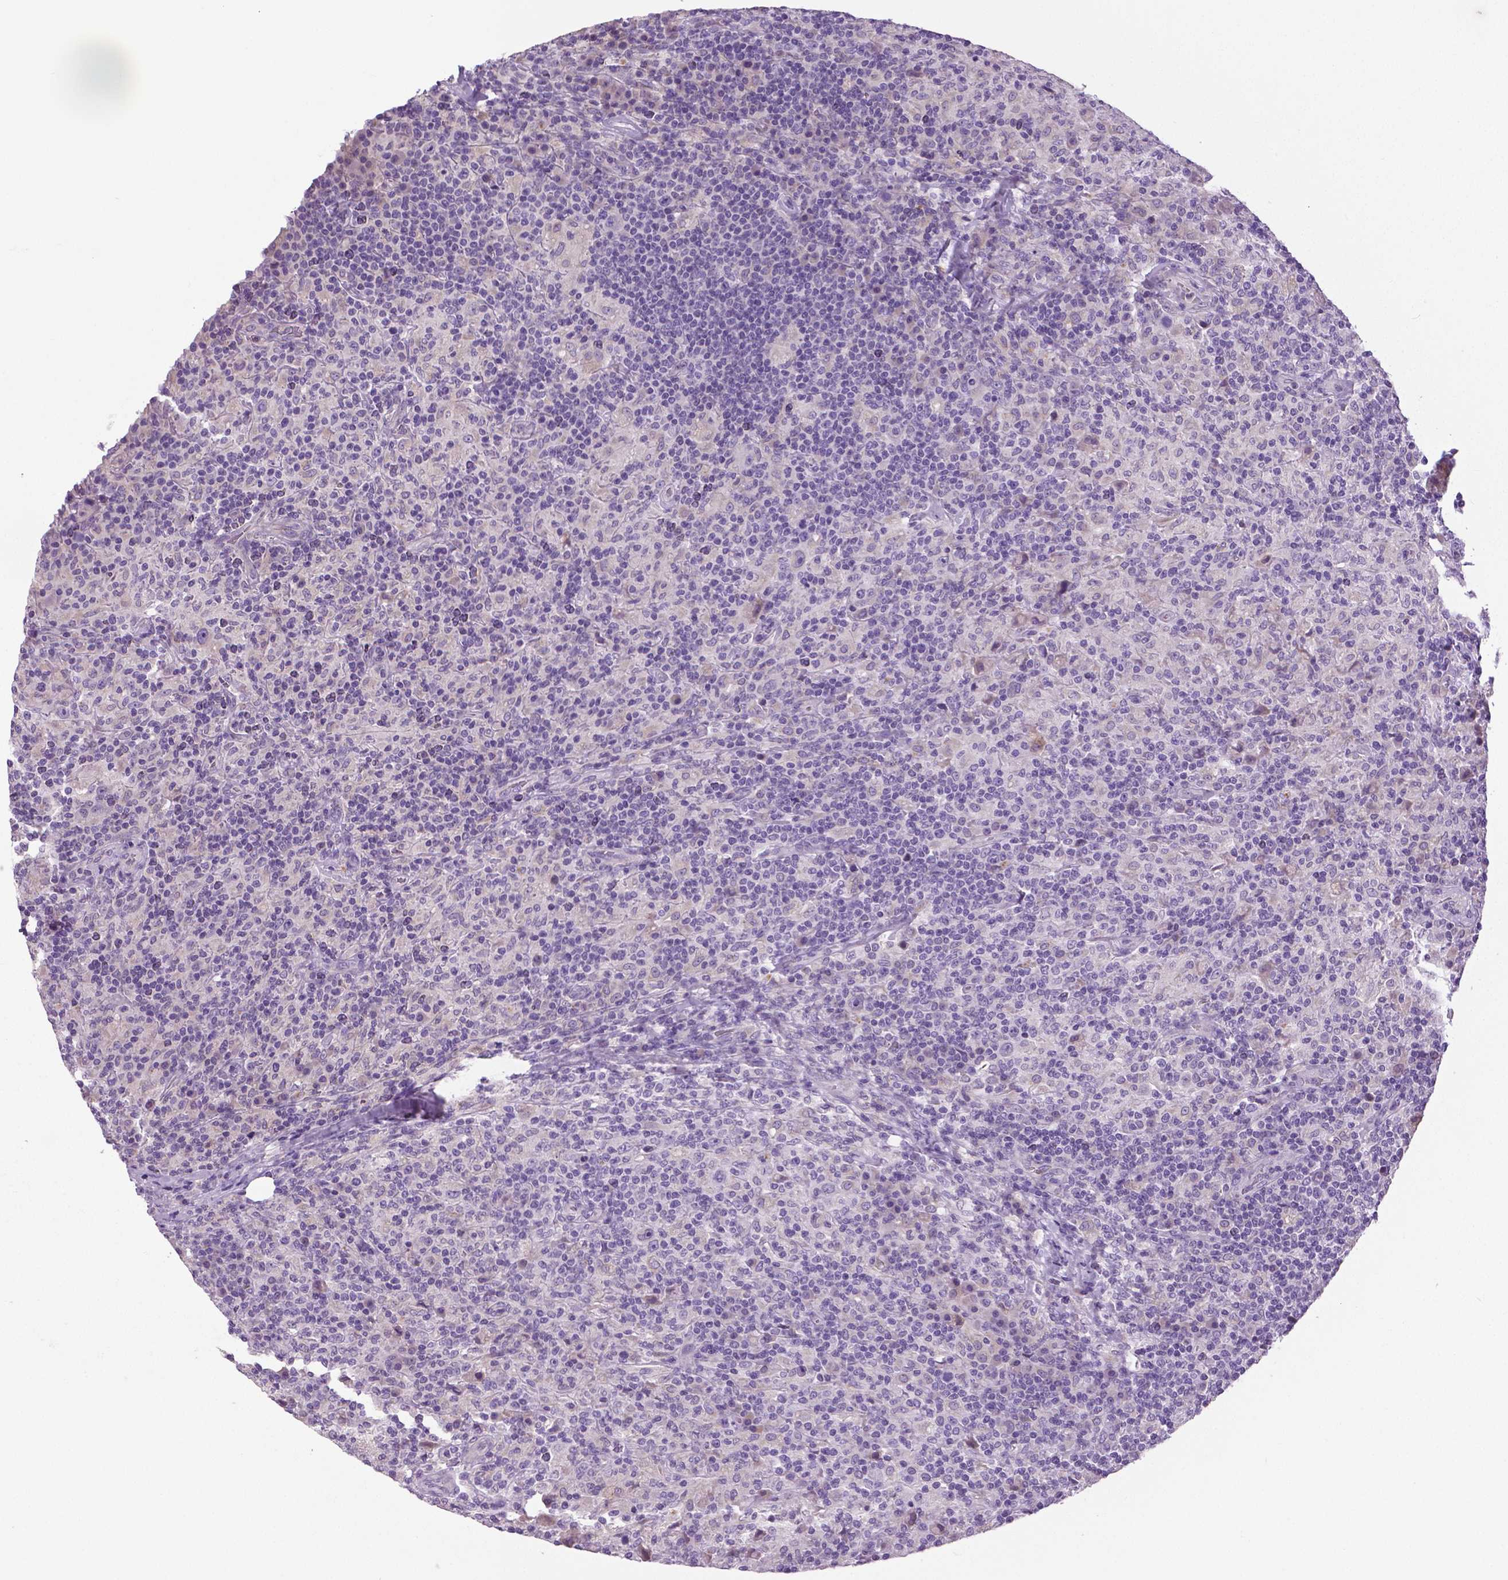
{"staining": {"intensity": "negative", "quantity": "none", "location": "none"}, "tissue": "lymphoma", "cell_type": "Tumor cells", "image_type": "cancer", "snomed": [{"axis": "morphology", "description": "Hodgkin's disease, NOS"}, {"axis": "topography", "description": "Lymph node"}], "caption": "DAB (3,3'-diaminobenzidine) immunohistochemical staining of lymphoma displays no significant expression in tumor cells.", "gene": "DNAH12", "patient": {"sex": "male", "age": 70}}